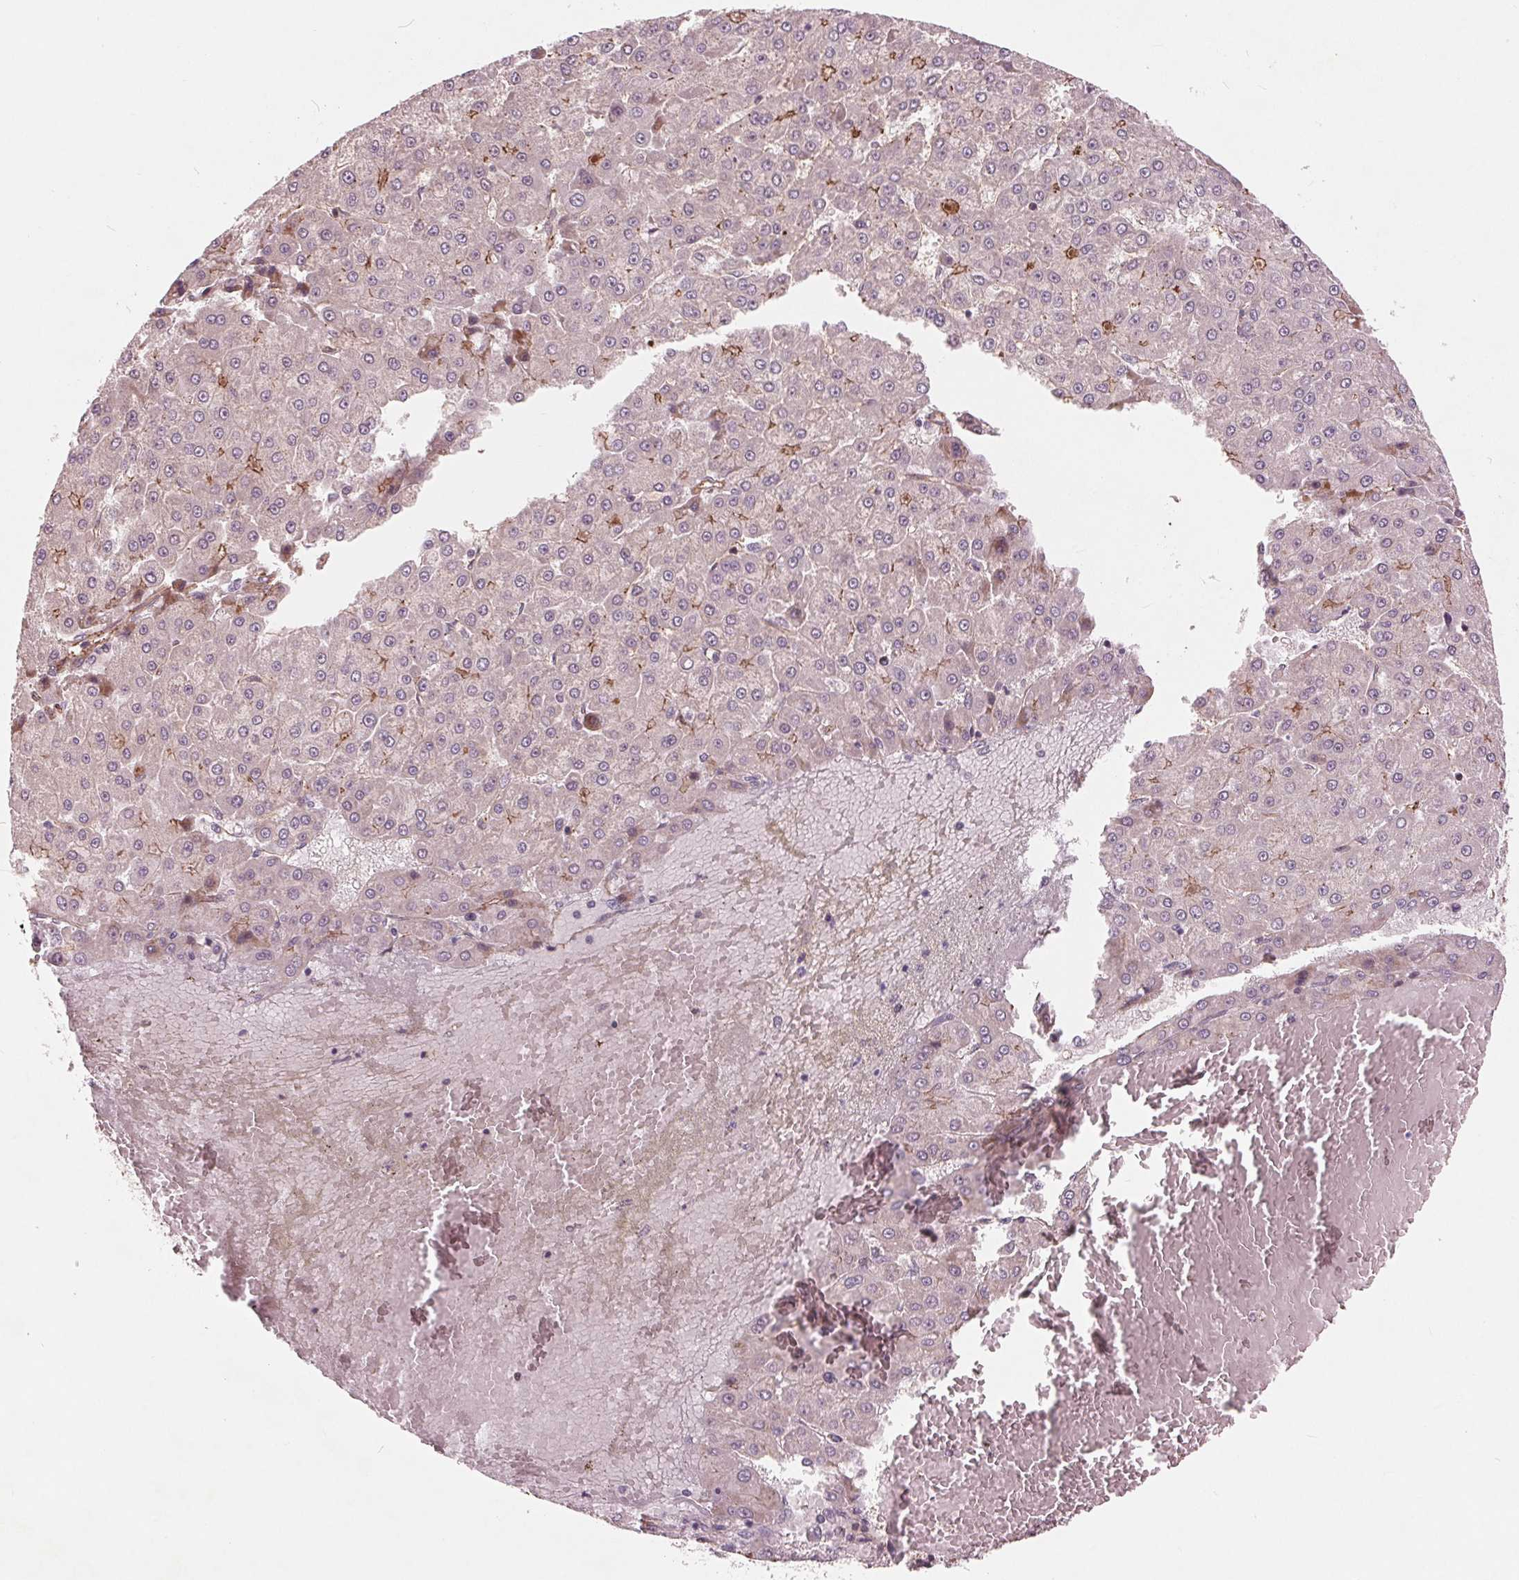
{"staining": {"intensity": "negative", "quantity": "none", "location": "none"}, "tissue": "liver cancer", "cell_type": "Tumor cells", "image_type": "cancer", "snomed": [{"axis": "morphology", "description": "Carcinoma, Hepatocellular, NOS"}, {"axis": "topography", "description": "Liver"}], "caption": "Tumor cells show no significant protein staining in liver hepatocellular carcinoma.", "gene": "TXNIP", "patient": {"sex": "male", "age": 78}}